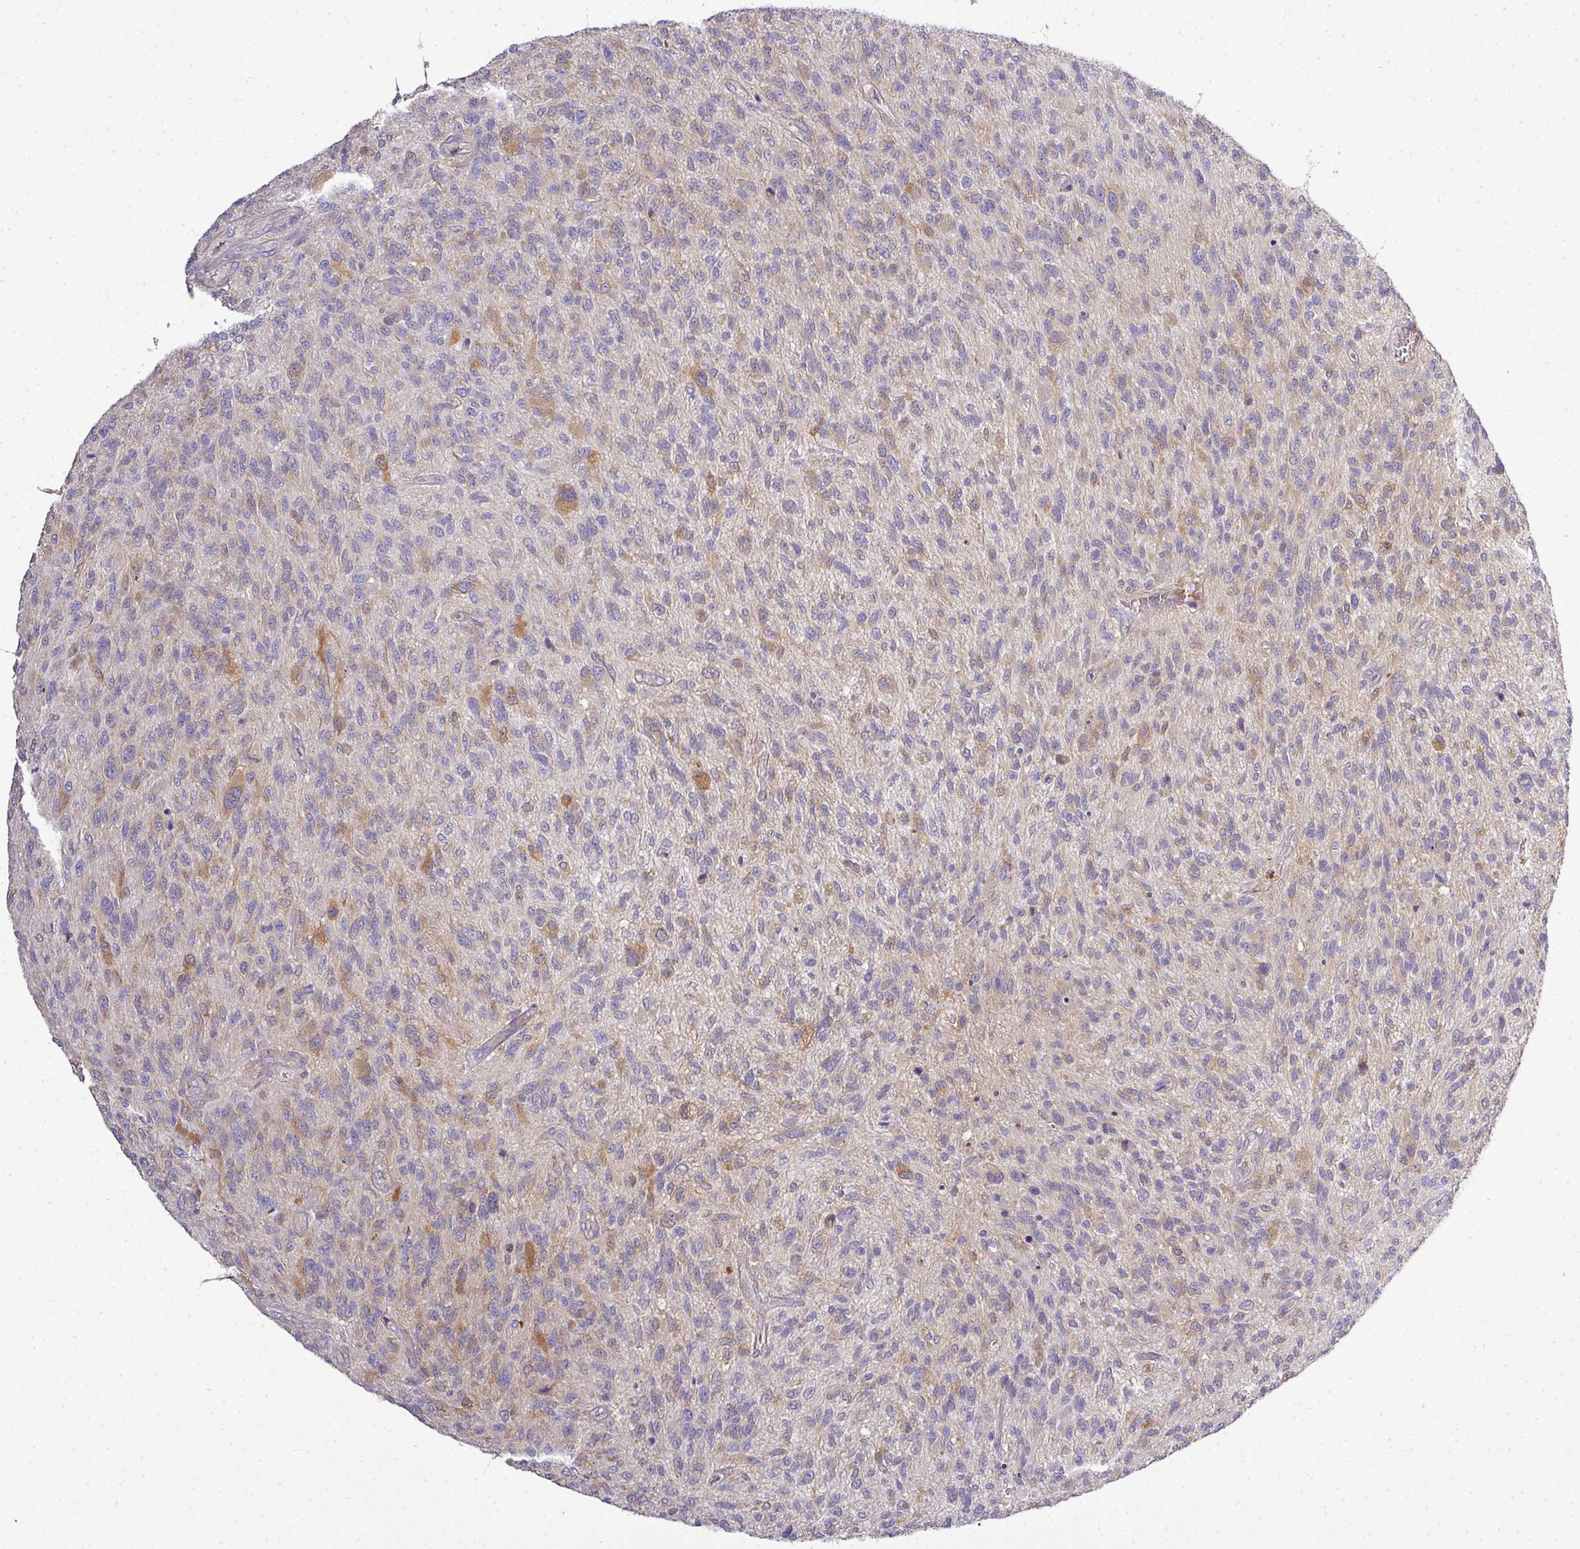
{"staining": {"intensity": "moderate", "quantity": "25%-75%", "location": "cytoplasmic/membranous"}, "tissue": "glioma", "cell_type": "Tumor cells", "image_type": "cancer", "snomed": [{"axis": "morphology", "description": "Glioma, malignant, High grade"}, {"axis": "topography", "description": "Brain"}], "caption": "A micrograph of human glioma stained for a protein reveals moderate cytoplasmic/membranous brown staining in tumor cells. (DAB IHC, brown staining for protein, blue staining for nuclei).", "gene": "STAT5A", "patient": {"sex": "male", "age": 47}}